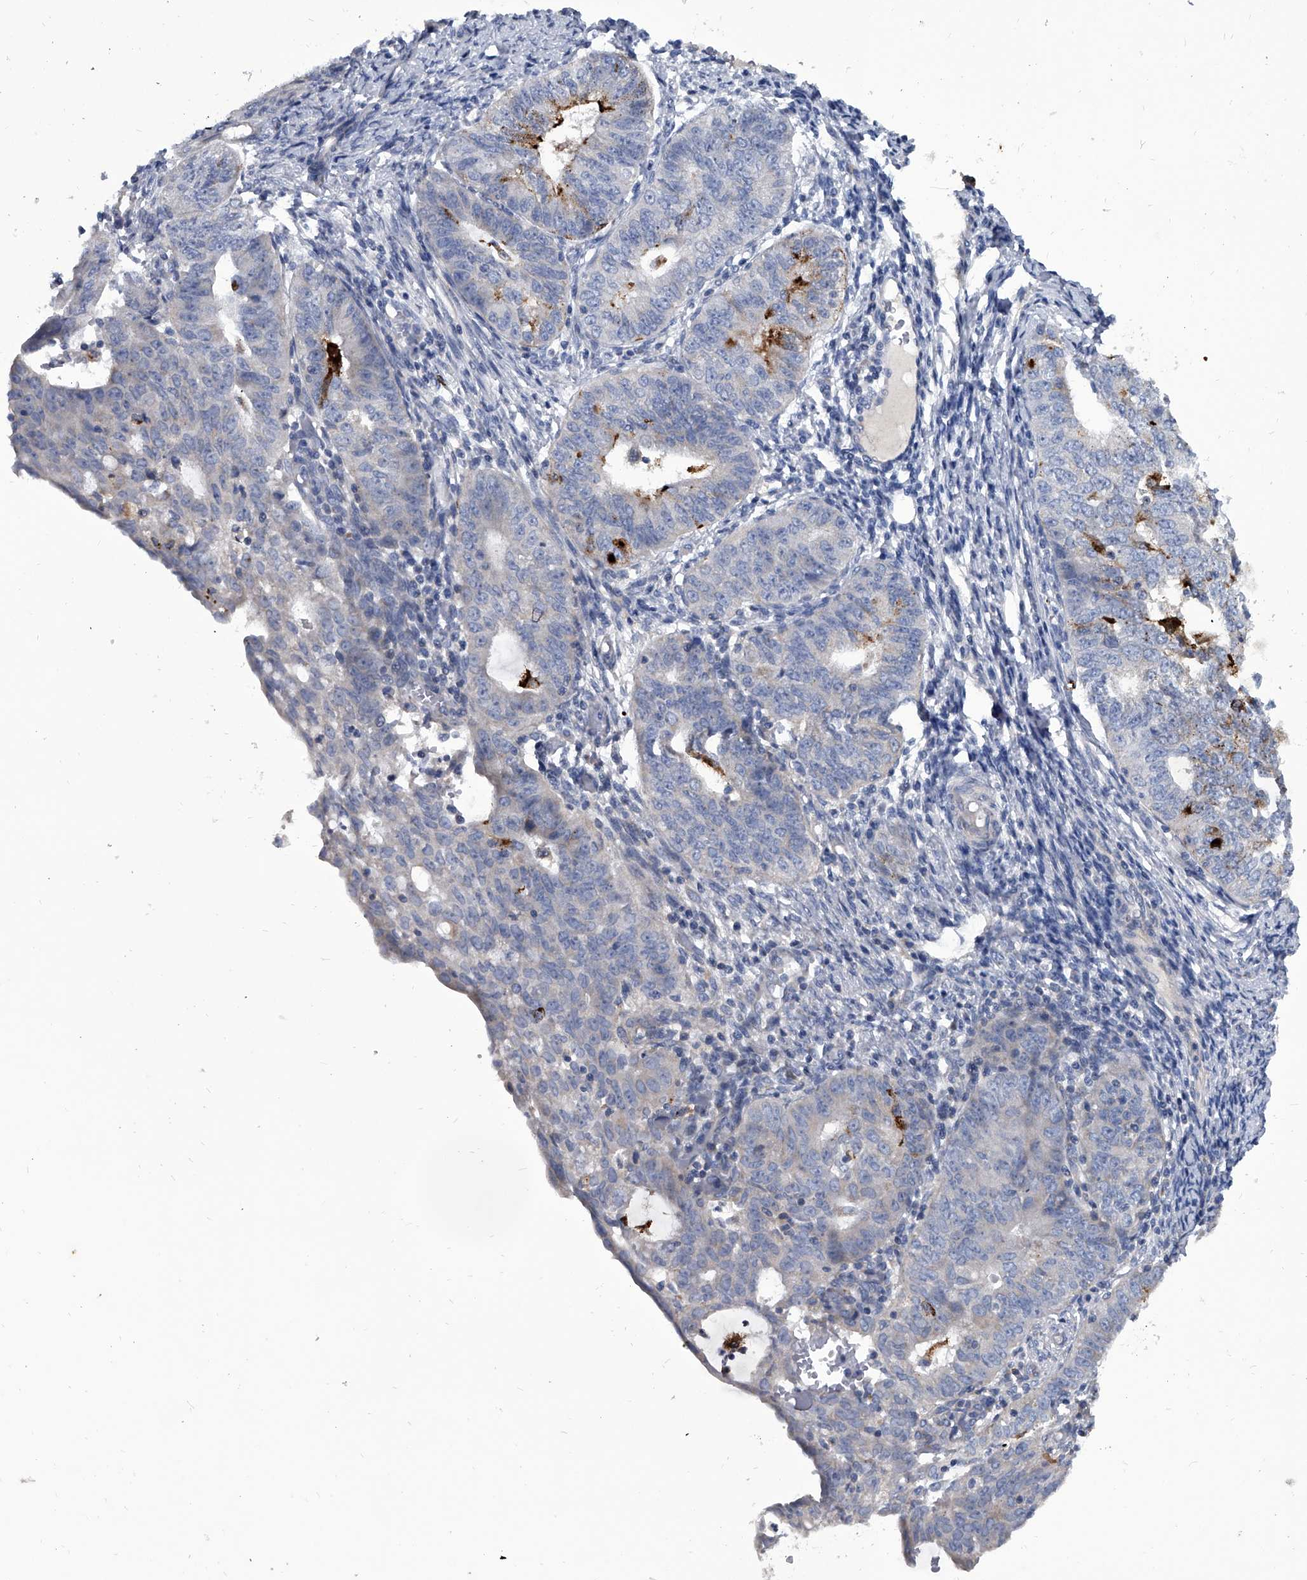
{"staining": {"intensity": "moderate", "quantity": "<25%", "location": "cytoplasmic/membranous"}, "tissue": "endometrial cancer", "cell_type": "Tumor cells", "image_type": "cancer", "snomed": [{"axis": "morphology", "description": "Adenocarcinoma, NOS"}, {"axis": "topography", "description": "Endometrium"}], "caption": "Immunohistochemistry (DAB) staining of endometrial adenocarcinoma displays moderate cytoplasmic/membranous protein positivity in about <25% of tumor cells. (DAB IHC, brown staining for protein, blue staining for nuclei).", "gene": "SPP1", "patient": {"sex": "female", "age": 32}}